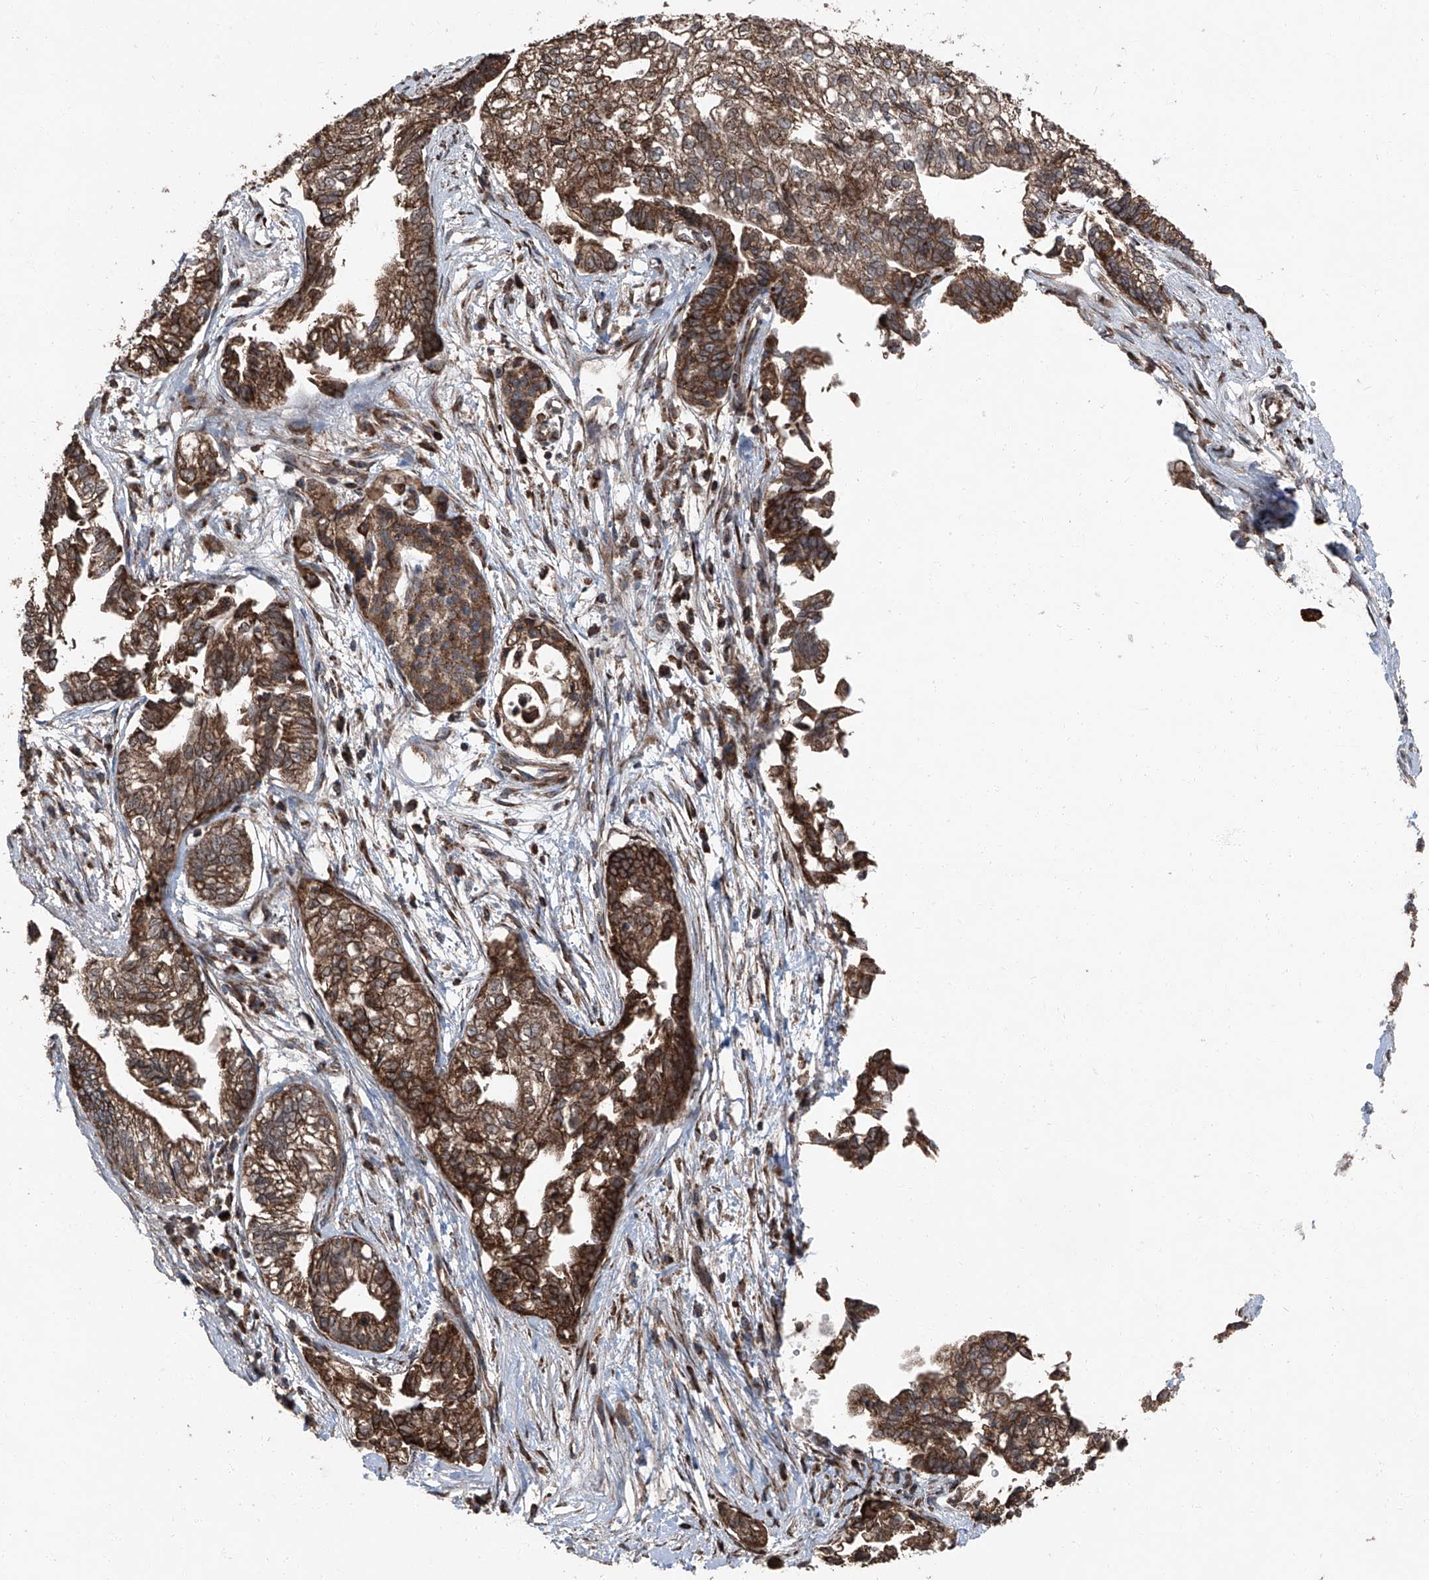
{"staining": {"intensity": "strong", "quantity": ">75%", "location": "cytoplasmic/membranous"}, "tissue": "pancreatic cancer", "cell_type": "Tumor cells", "image_type": "cancer", "snomed": [{"axis": "morphology", "description": "Adenocarcinoma, NOS"}, {"axis": "topography", "description": "Pancreas"}], "caption": "Immunohistochemical staining of pancreatic cancer shows high levels of strong cytoplasmic/membranous protein positivity in about >75% of tumor cells.", "gene": "LIMK1", "patient": {"sex": "male", "age": 72}}